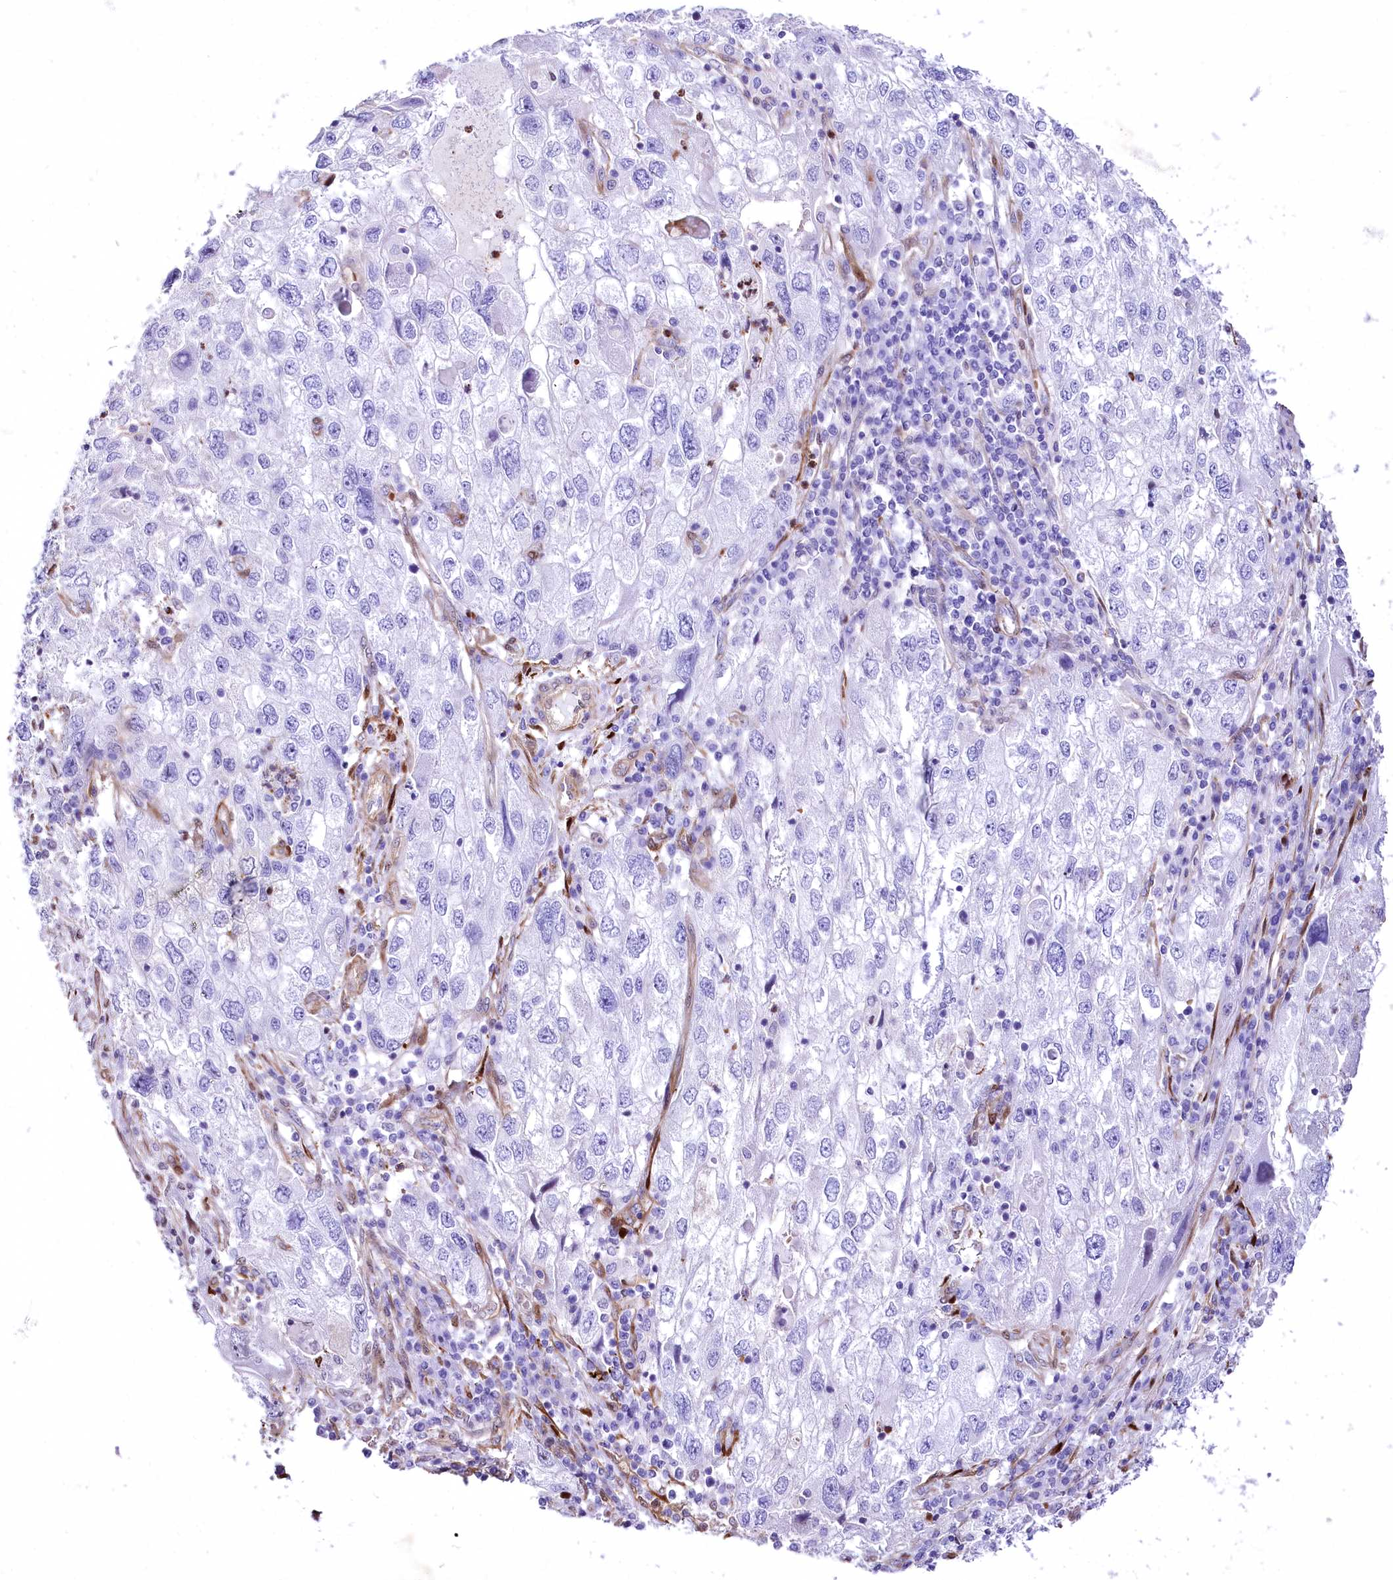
{"staining": {"intensity": "negative", "quantity": "none", "location": "none"}, "tissue": "endometrial cancer", "cell_type": "Tumor cells", "image_type": "cancer", "snomed": [{"axis": "morphology", "description": "Adenocarcinoma, NOS"}, {"axis": "topography", "description": "Endometrium"}], "caption": "IHC image of neoplastic tissue: human endometrial adenocarcinoma stained with DAB demonstrates no significant protein expression in tumor cells.", "gene": "PTMS", "patient": {"sex": "female", "age": 49}}